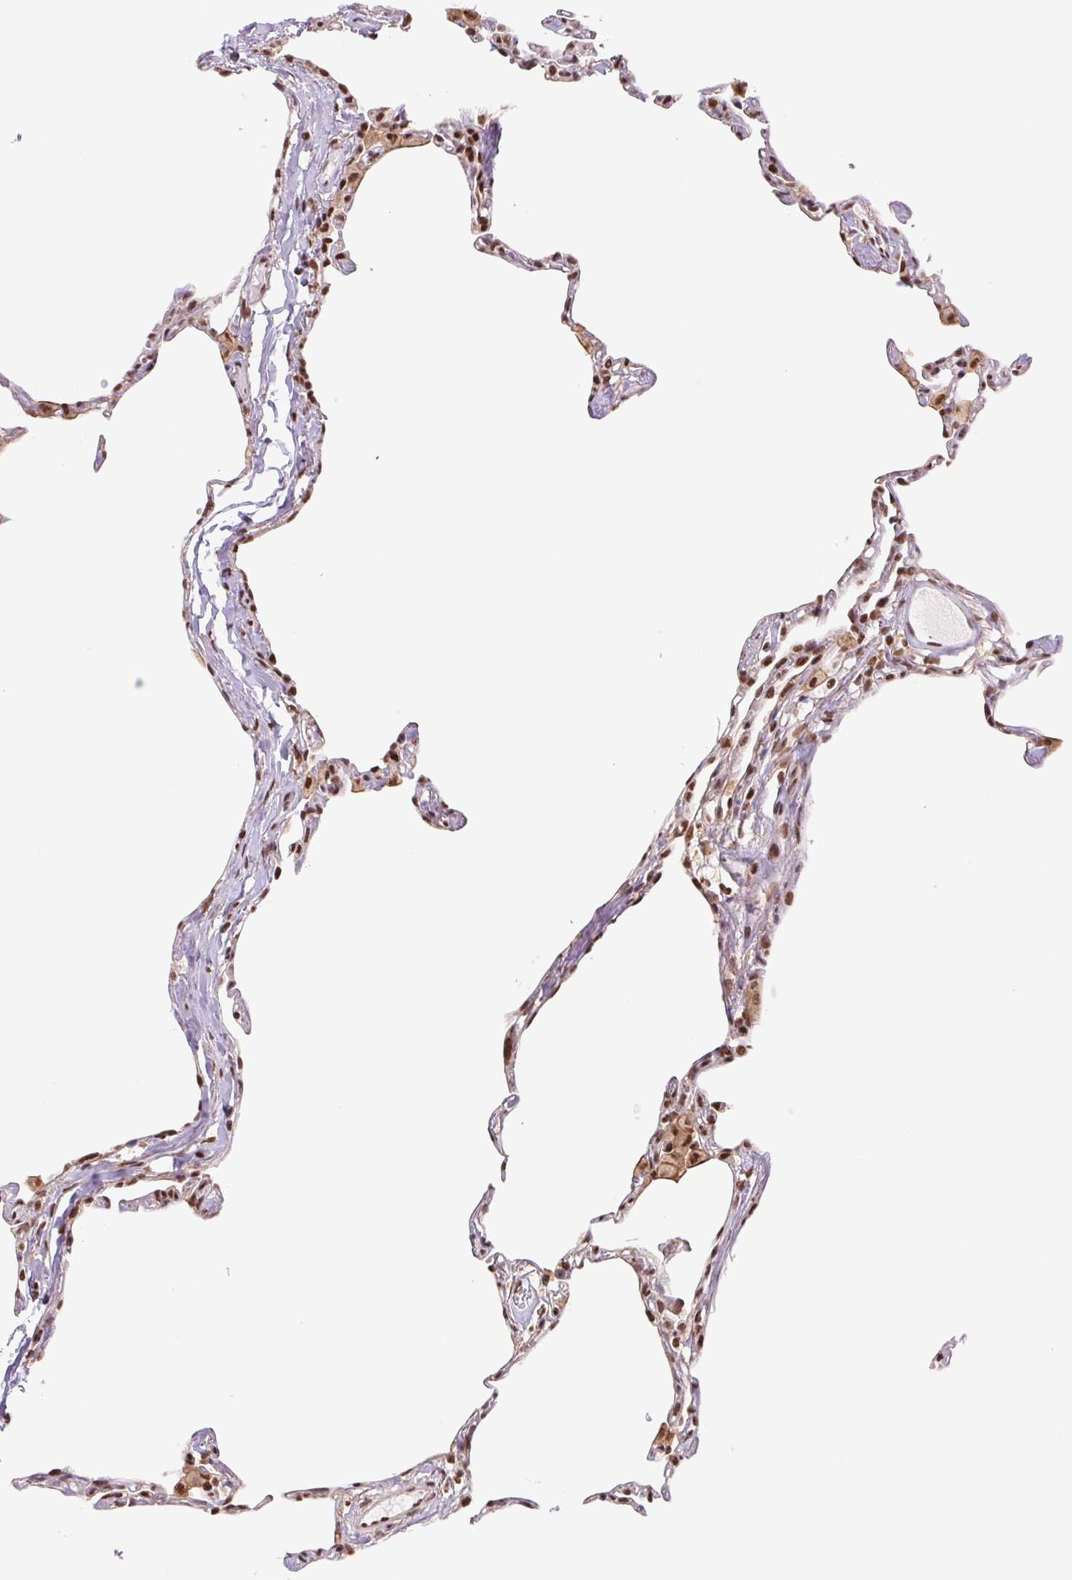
{"staining": {"intensity": "moderate", "quantity": "25%-75%", "location": "nuclear"}, "tissue": "lung", "cell_type": "Alveolar cells", "image_type": "normal", "snomed": [{"axis": "morphology", "description": "Normal tissue, NOS"}, {"axis": "topography", "description": "Lung"}], "caption": "DAB (3,3'-diaminobenzidine) immunohistochemical staining of unremarkable human lung demonstrates moderate nuclear protein expression in approximately 25%-75% of alveolar cells.", "gene": "CWC25", "patient": {"sex": "male", "age": 65}}